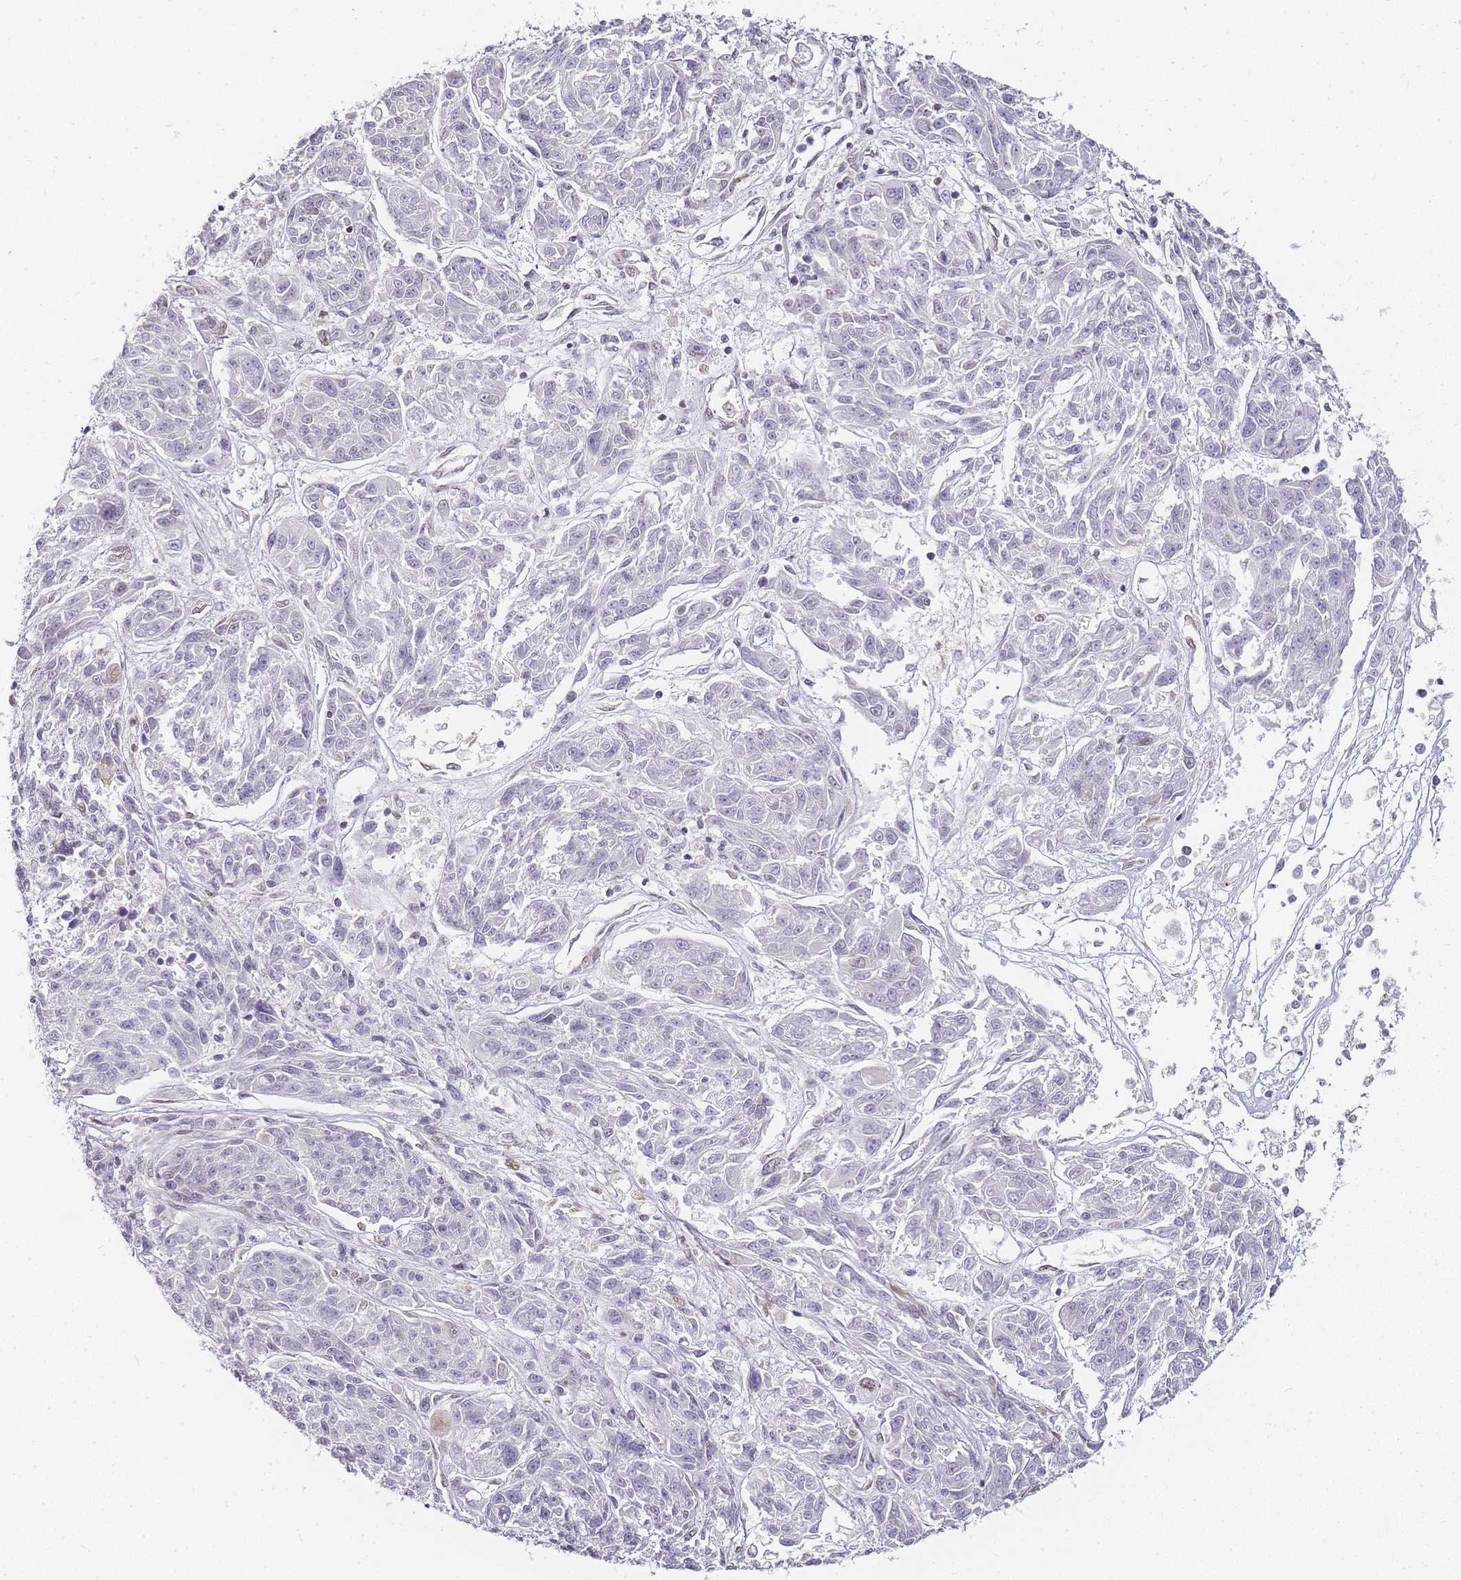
{"staining": {"intensity": "negative", "quantity": "none", "location": "none"}, "tissue": "melanoma", "cell_type": "Tumor cells", "image_type": "cancer", "snomed": [{"axis": "morphology", "description": "Malignant melanoma, NOS"}, {"axis": "topography", "description": "Skin"}], "caption": "Histopathology image shows no significant protein staining in tumor cells of malignant melanoma. Brightfield microscopy of immunohistochemistry stained with DAB (brown) and hematoxylin (blue), captured at high magnification.", "gene": "JAKMIP1", "patient": {"sex": "male", "age": 53}}